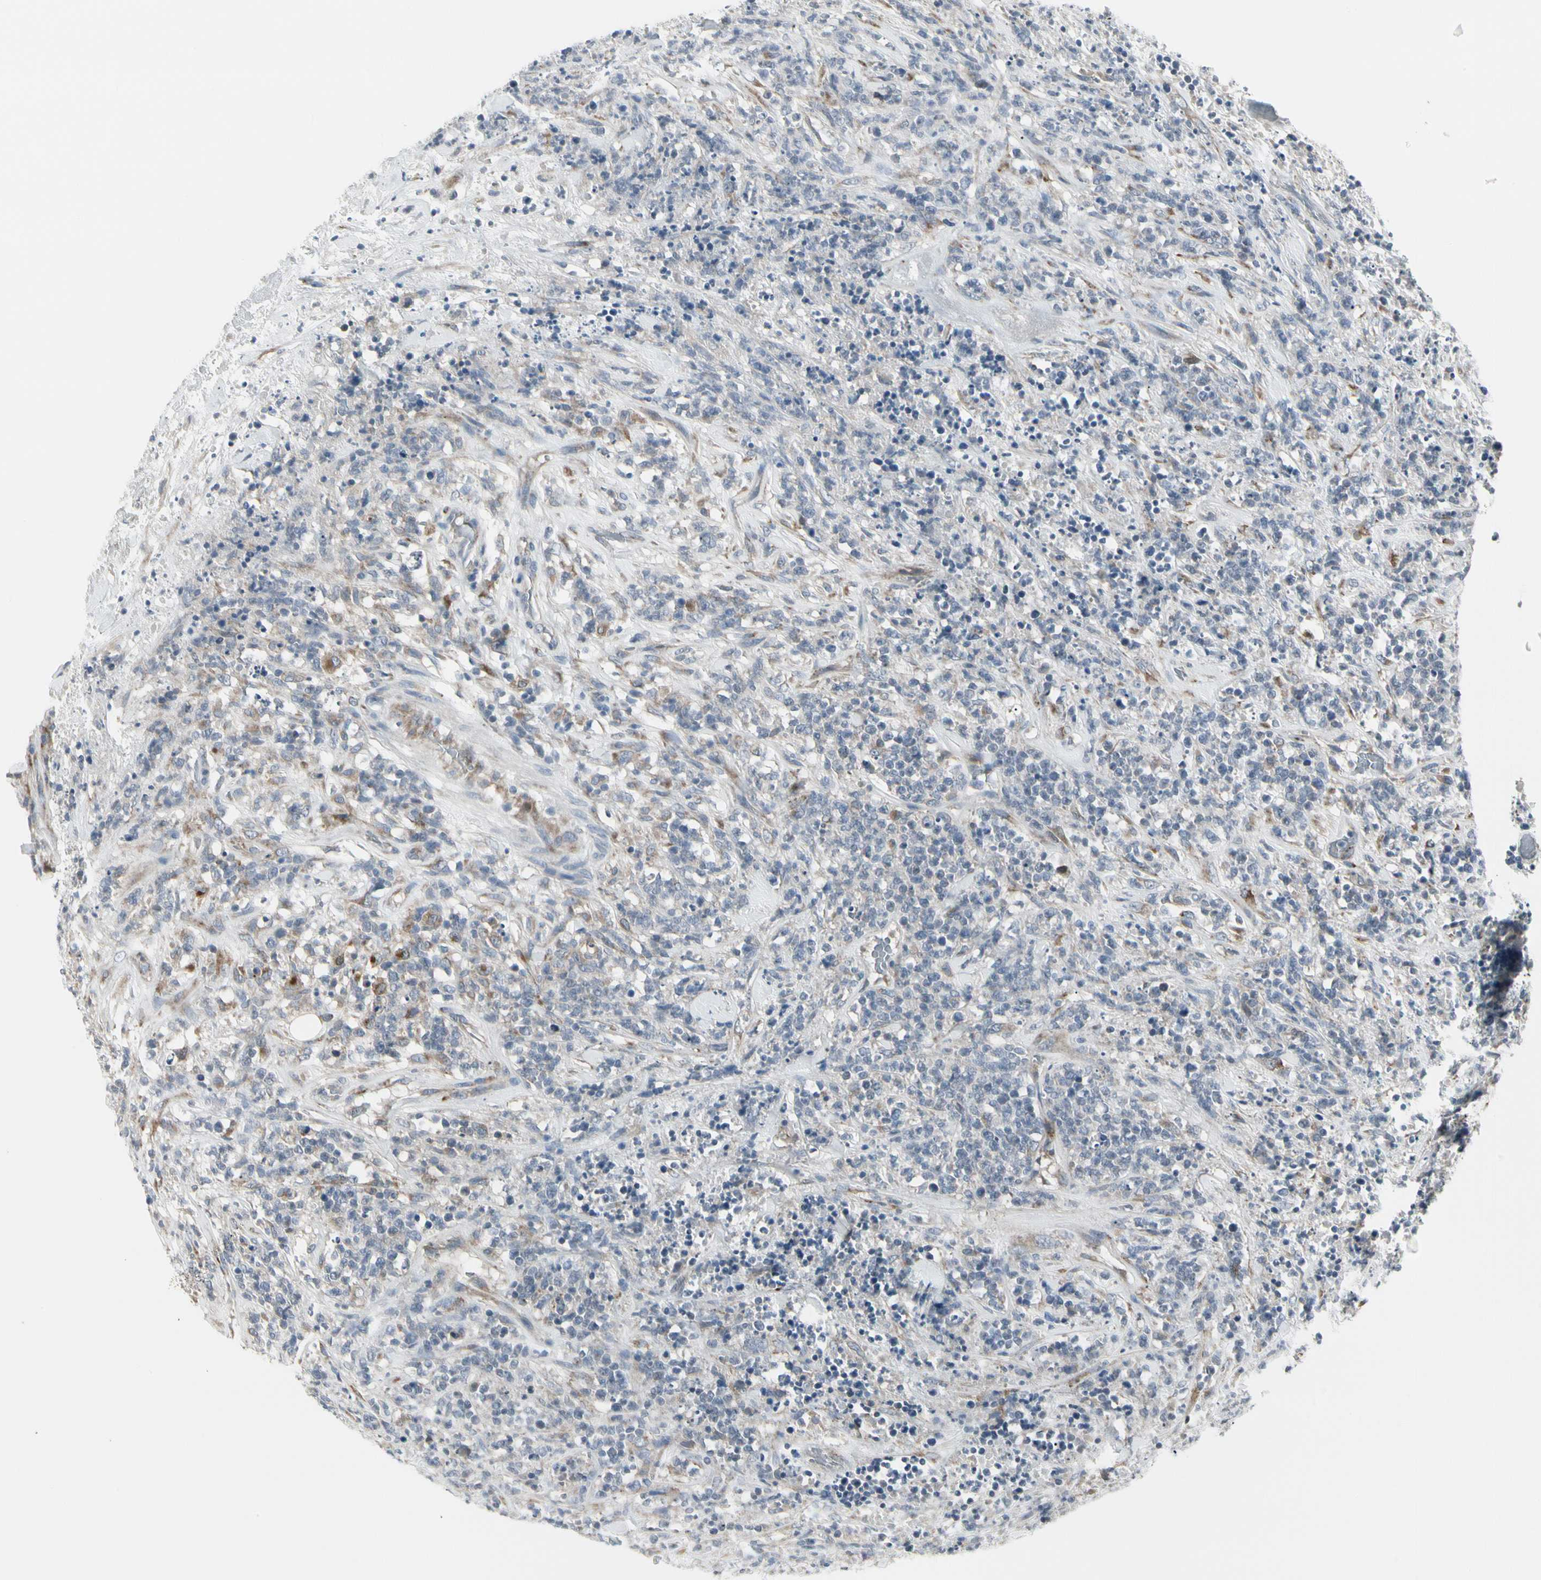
{"staining": {"intensity": "weak", "quantity": "<25%", "location": "cytoplasmic/membranous"}, "tissue": "lymphoma", "cell_type": "Tumor cells", "image_type": "cancer", "snomed": [{"axis": "morphology", "description": "Malignant lymphoma, non-Hodgkin's type, High grade"}, {"axis": "topography", "description": "Soft tissue"}], "caption": "Immunohistochemistry (IHC) of human malignant lymphoma, non-Hodgkin's type (high-grade) displays no expression in tumor cells.", "gene": "GRN", "patient": {"sex": "male", "age": 18}}